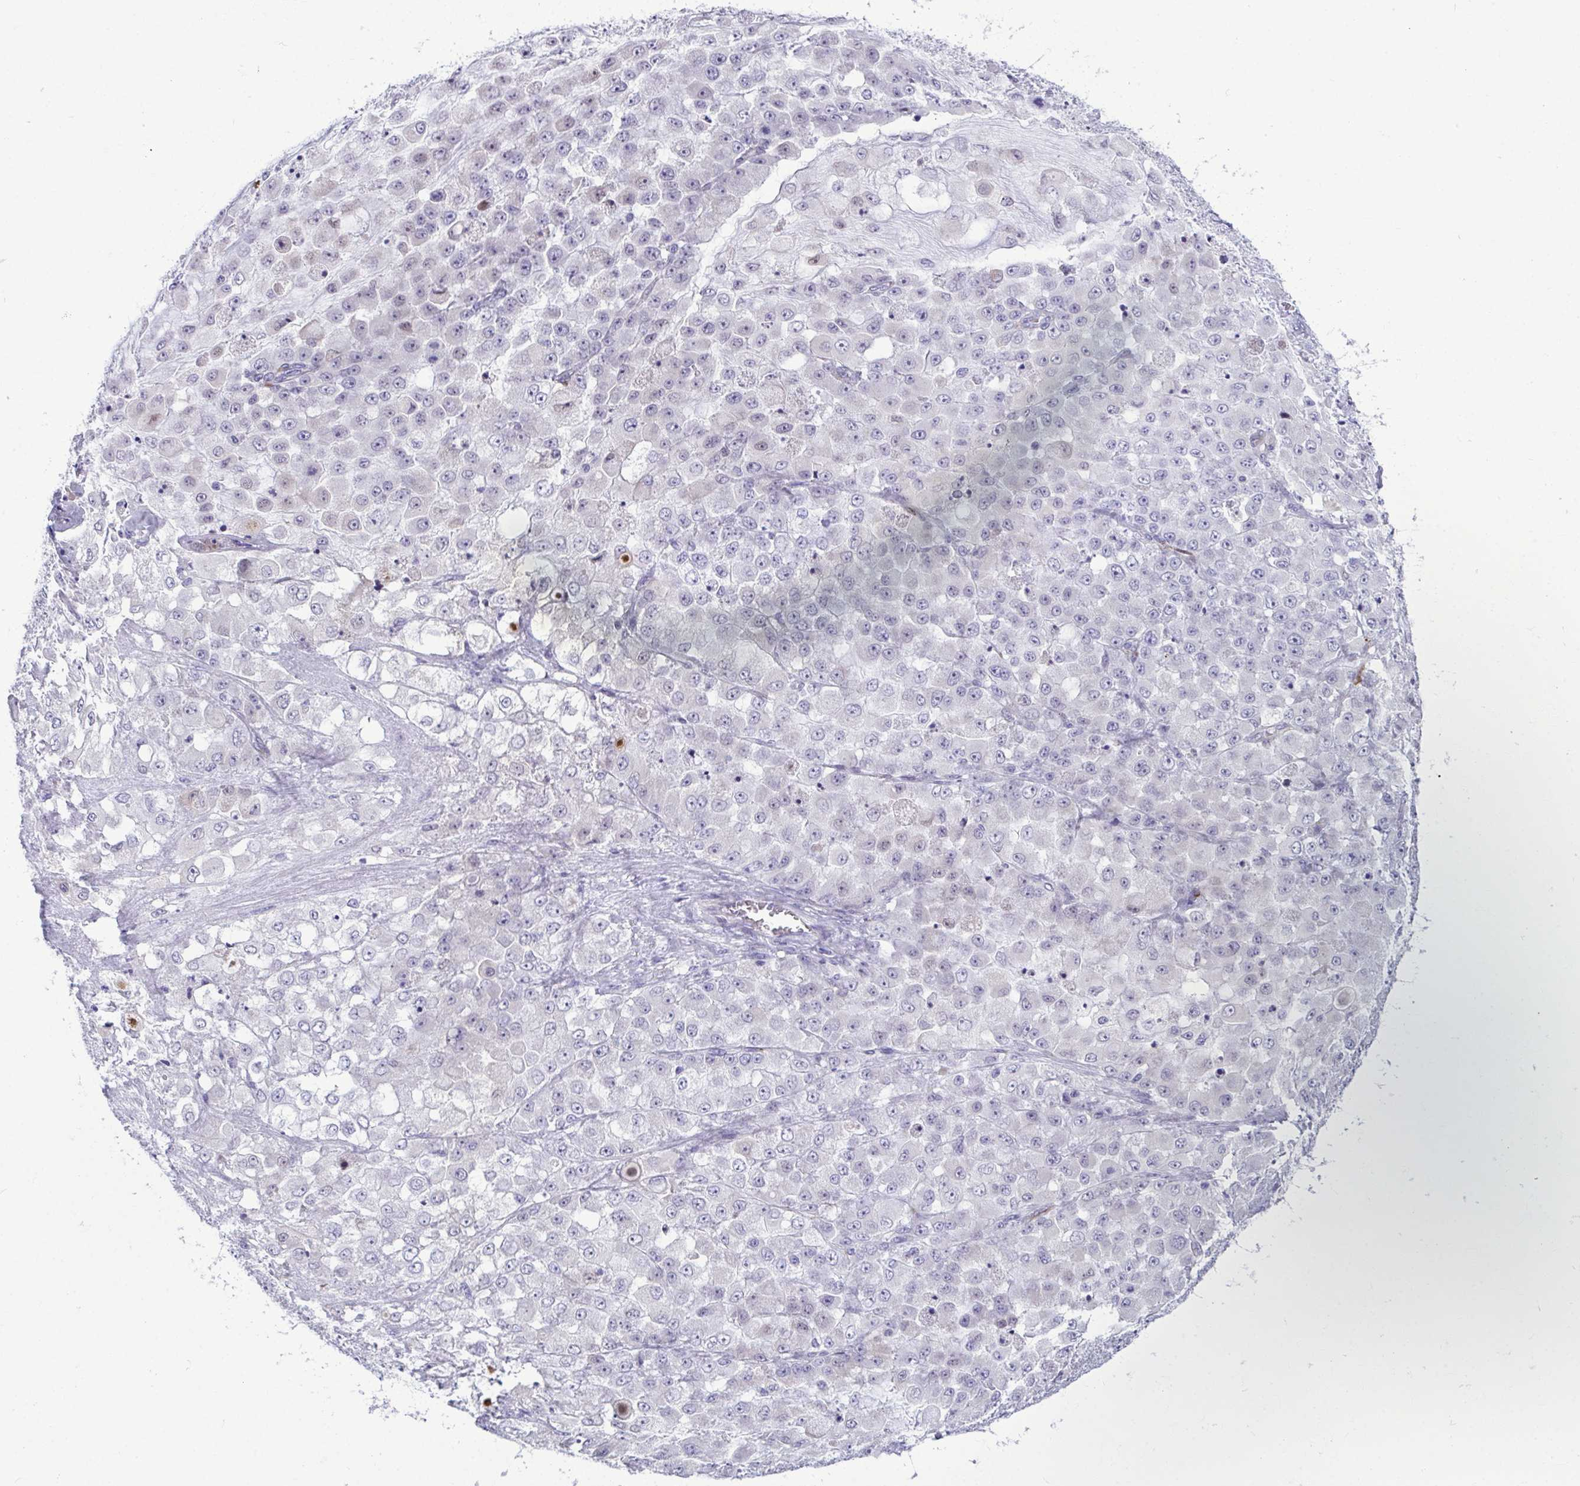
{"staining": {"intensity": "negative", "quantity": "none", "location": "none"}, "tissue": "stomach cancer", "cell_type": "Tumor cells", "image_type": "cancer", "snomed": [{"axis": "morphology", "description": "Adenocarcinoma, NOS"}, {"axis": "topography", "description": "Stomach"}], "caption": "IHC photomicrograph of adenocarcinoma (stomach) stained for a protein (brown), which demonstrates no staining in tumor cells.", "gene": "SERPINI1", "patient": {"sex": "female", "age": 76}}